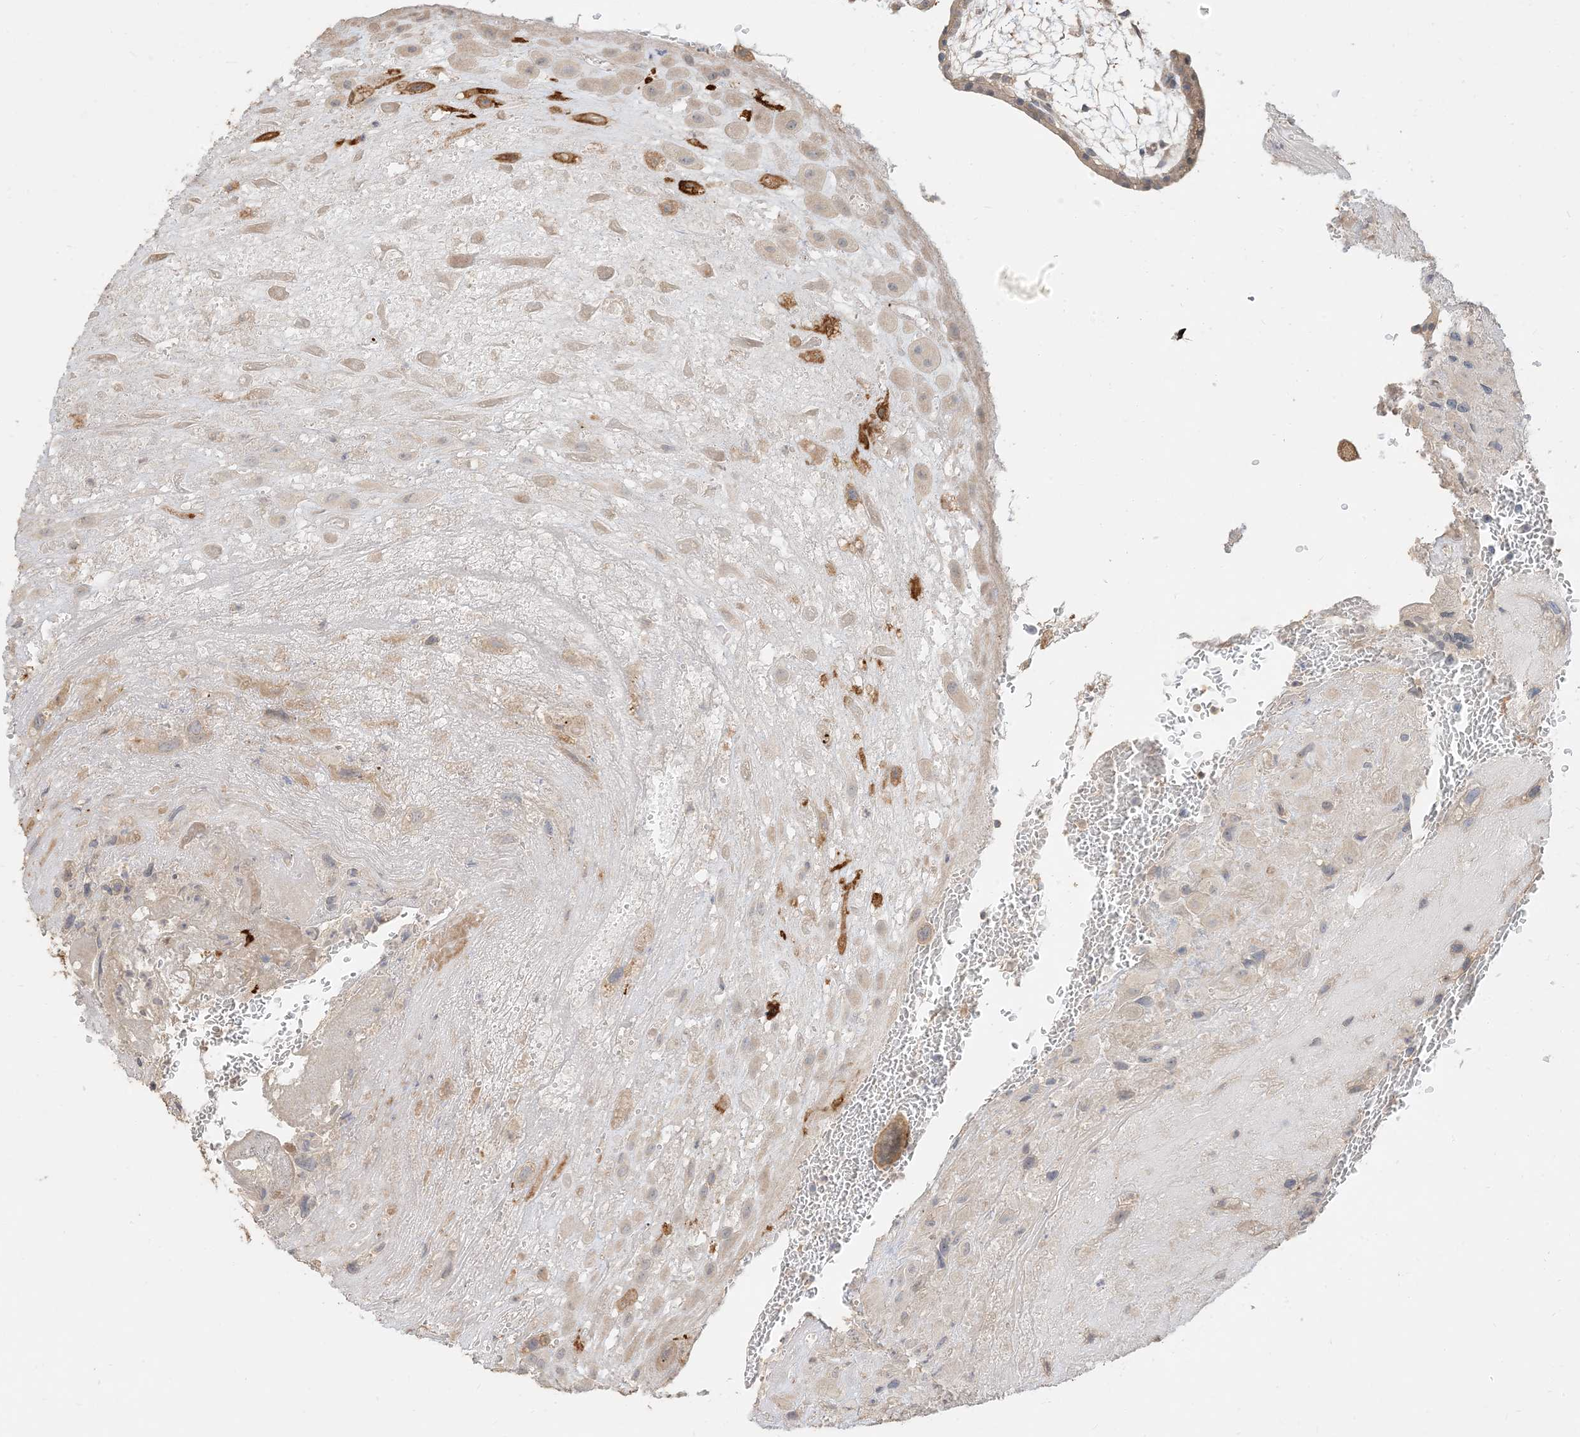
{"staining": {"intensity": "moderate", "quantity": ">75%", "location": "cytoplasmic/membranous"}, "tissue": "placenta", "cell_type": "Decidual cells", "image_type": "normal", "snomed": [{"axis": "morphology", "description": "Normal tissue, NOS"}, {"axis": "topography", "description": "Placenta"}], "caption": "Immunohistochemistry (IHC) image of benign placenta: placenta stained using IHC reveals medium levels of moderate protein expression localized specifically in the cytoplasmic/membranous of decidual cells, appearing as a cytoplasmic/membranous brown color.", "gene": "RNF175", "patient": {"sex": "female", "age": 35}}